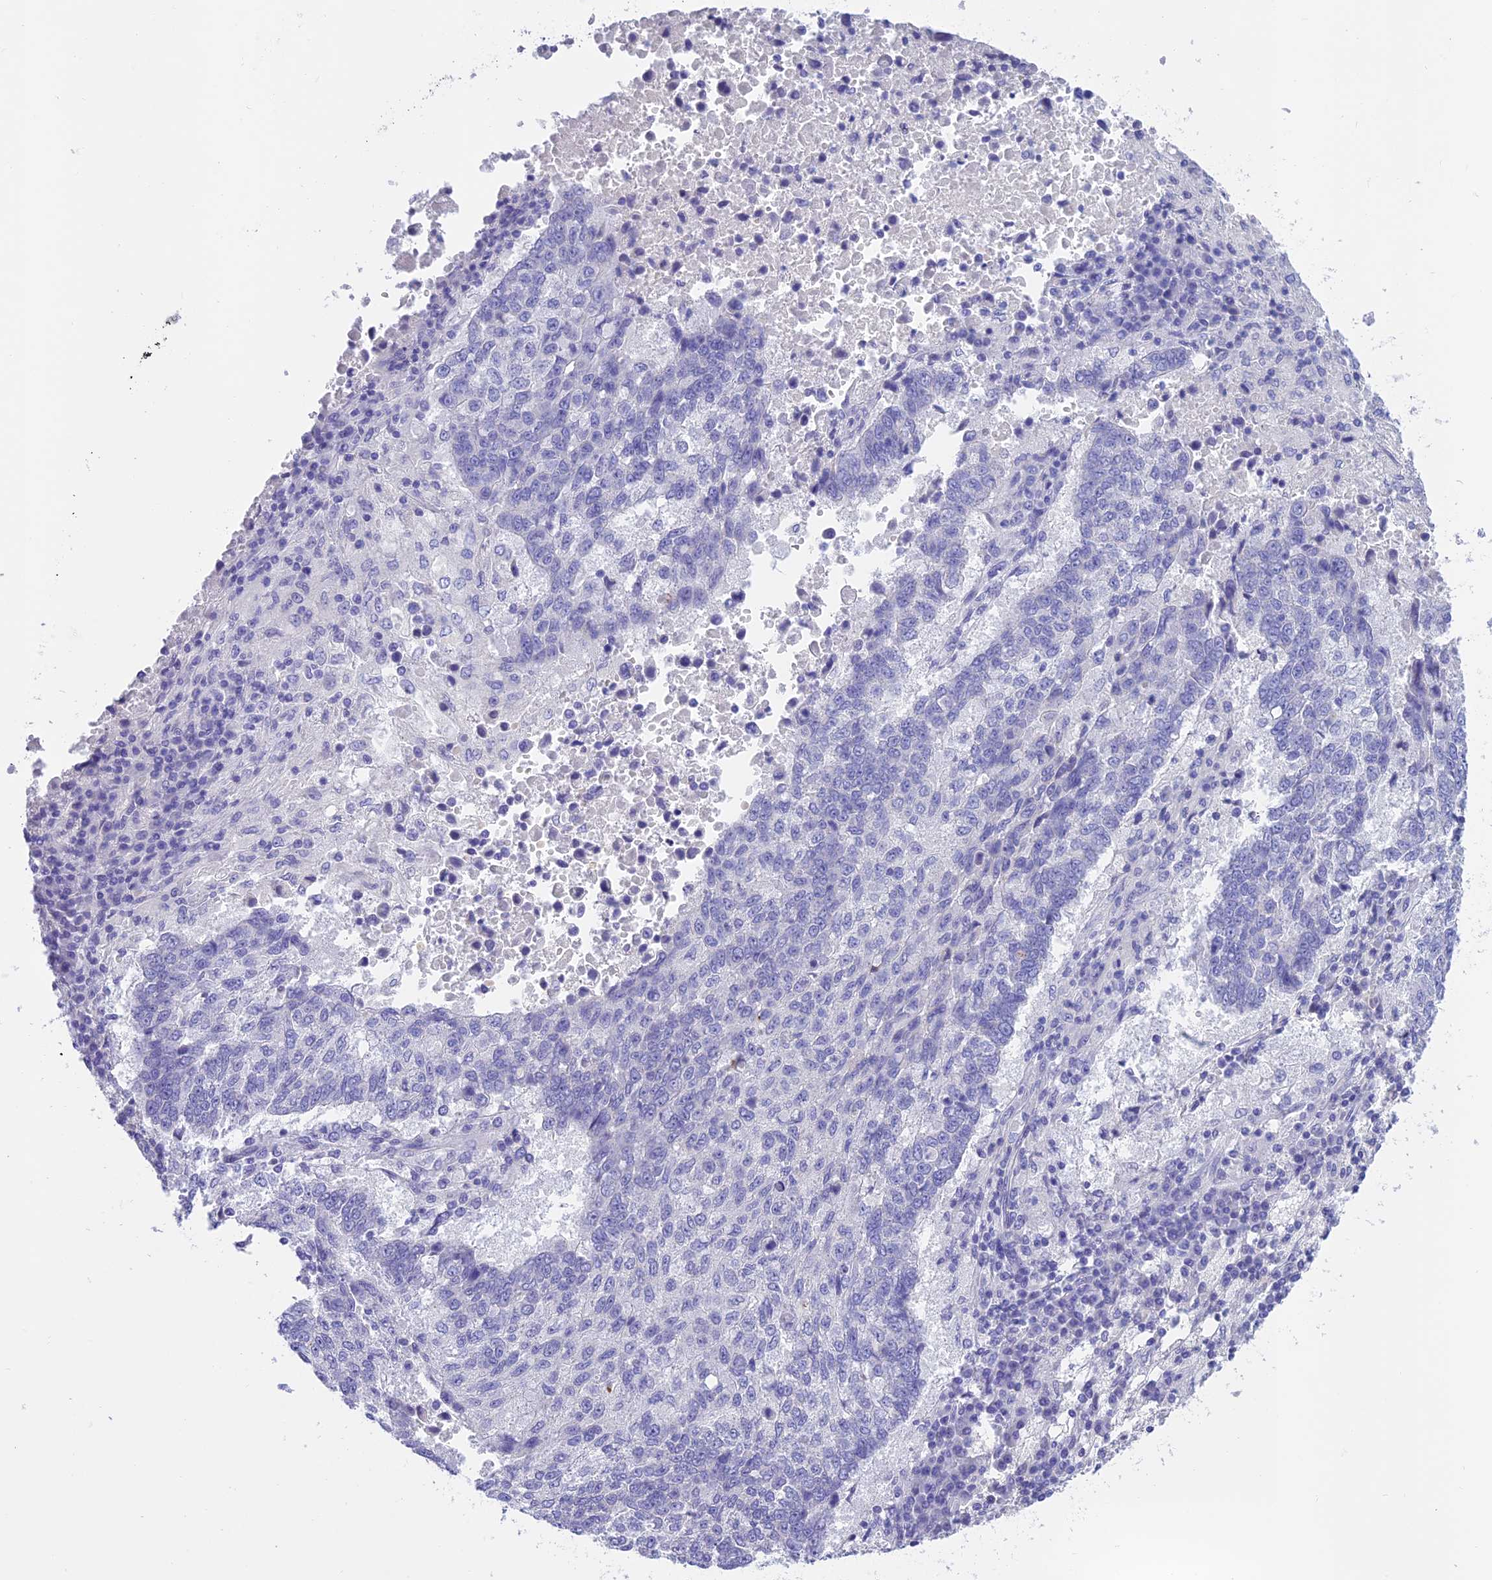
{"staining": {"intensity": "negative", "quantity": "none", "location": "none"}, "tissue": "lung cancer", "cell_type": "Tumor cells", "image_type": "cancer", "snomed": [{"axis": "morphology", "description": "Squamous cell carcinoma, NOS"}, {"axis": "topography", "description": "Lung"}], "caption": "DAB immunohistochemical staining of human lung cancer reveals no significant positivity in tumor cells.", "gene": "C17orf67", "patient": {"sex": "male", "age": 73}}